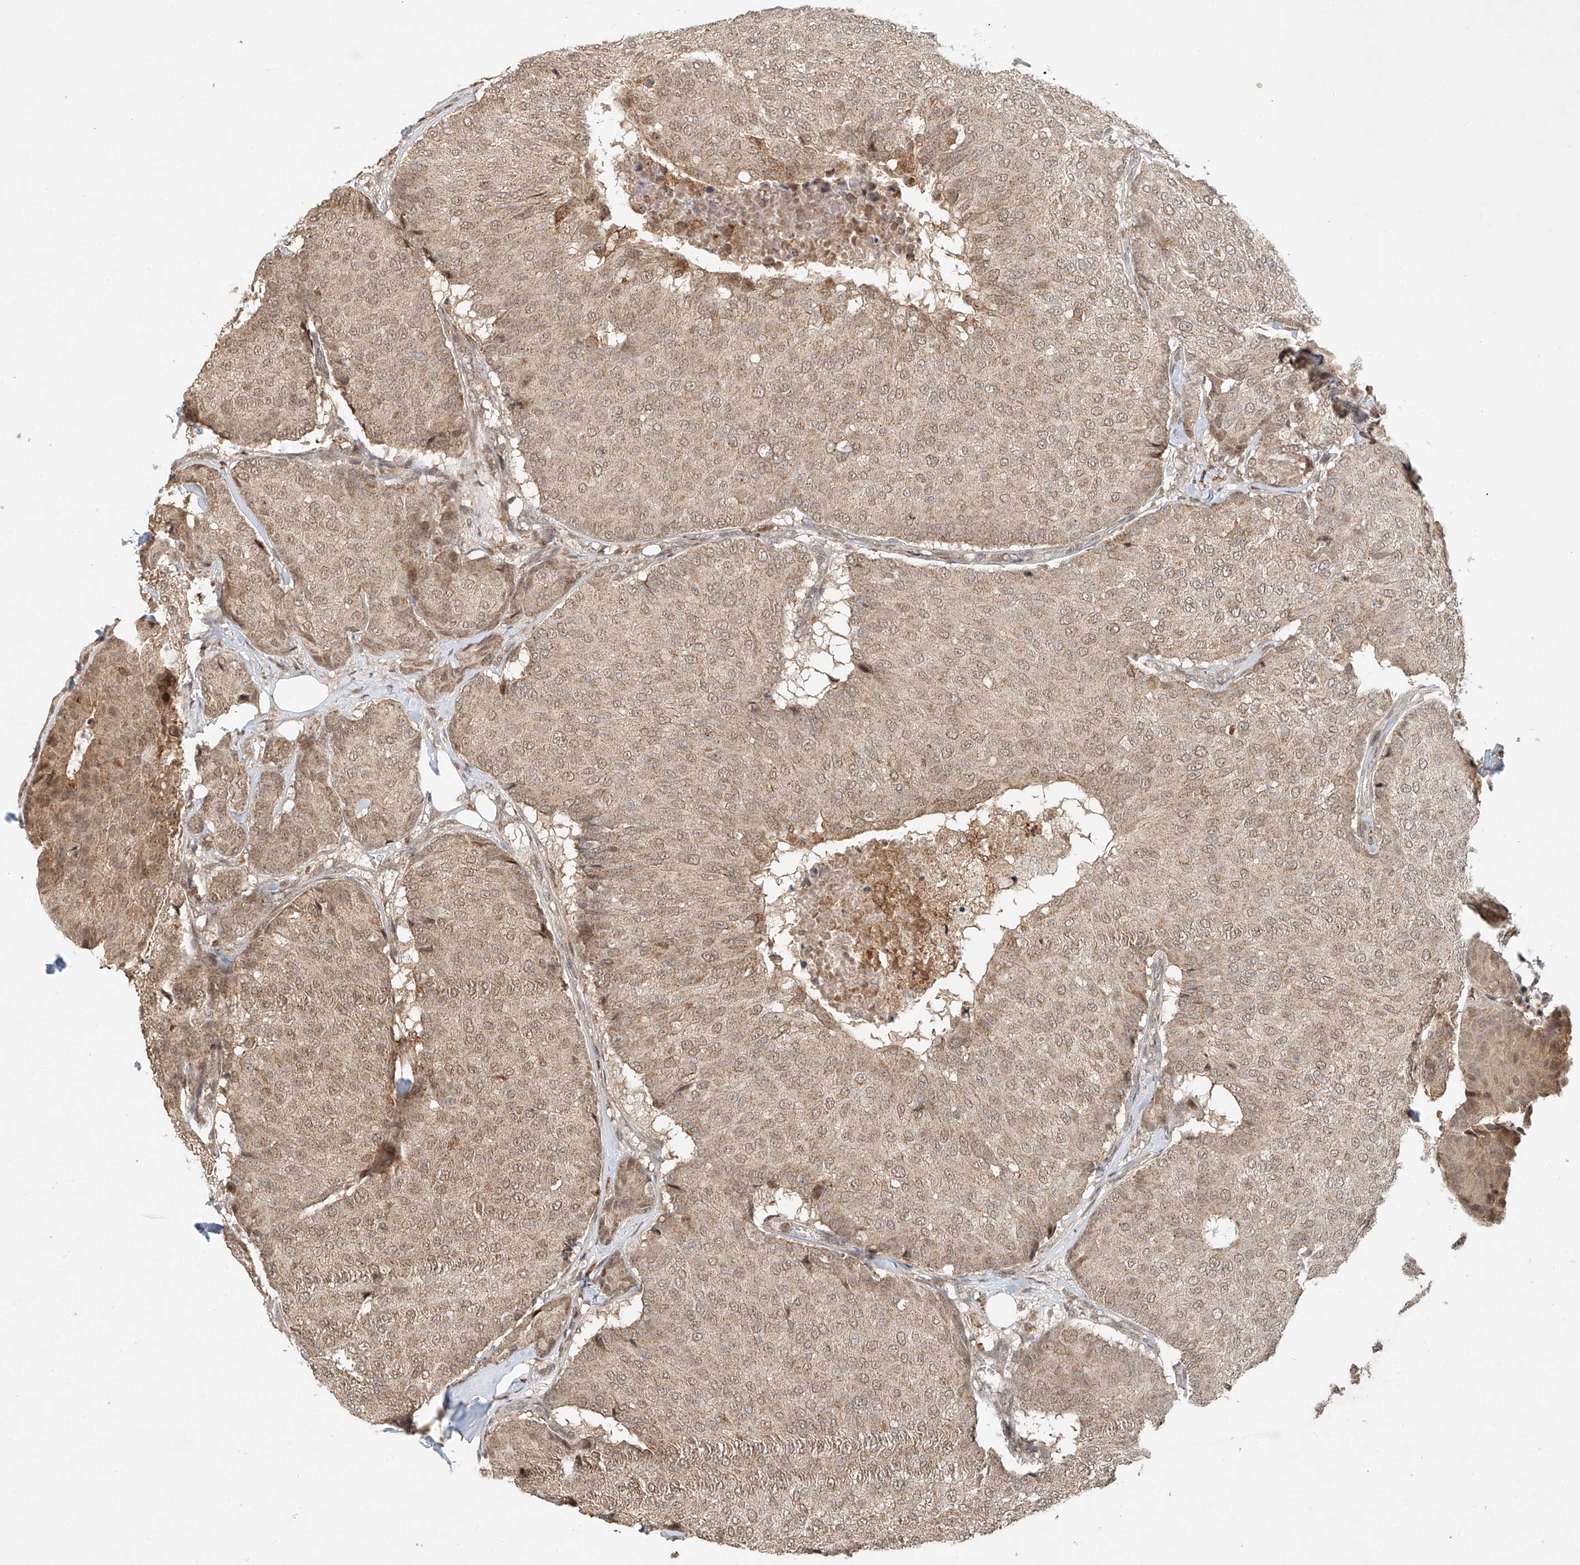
{"staining": {"intensity": "weak", "quantity": "25%-75%", "location": "cytoplasmic/membranous"}, "tissue": "breast cancer", "cell_type": "Tumor cells", "image_type": "cancer", "snomed": [{"axis": "morphology", "description": "Duct carcinoma"}, {"axis": "topography", "description": "Breast"}], "caption": "Protein staining shows weak cytoplasmic/membranous expression in approximately 25%-75% of tumor cells in breast cancer (infiltrating ductal carcinoma).", "gene": "SYTL3", "patient": {"sex": "female", "age": 75}}